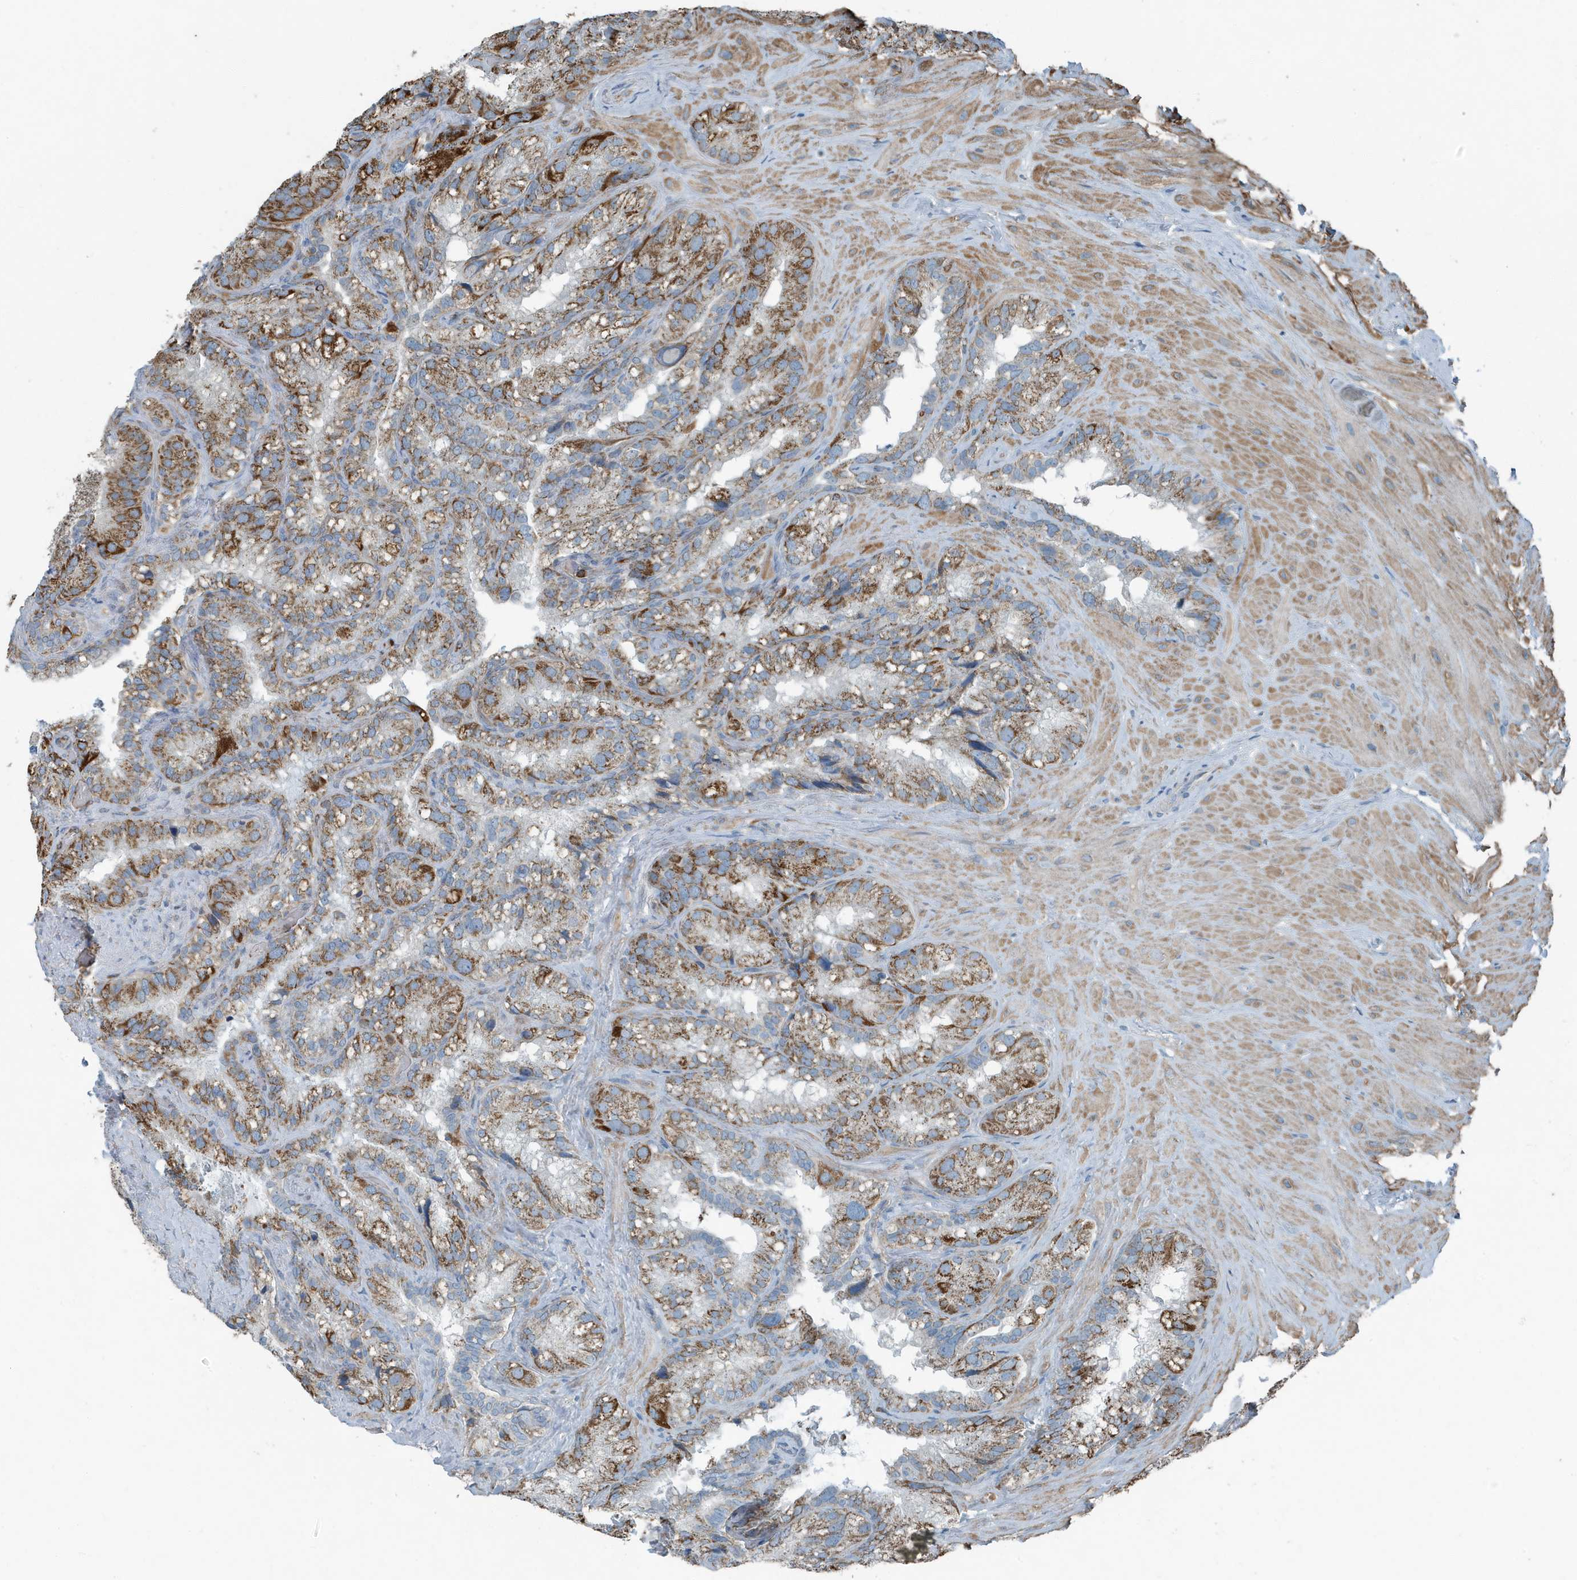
{"staining": {"intensity": "moderate", "quantity": ">75%", "location": "cytoplasmic/membranous"}, "tissue": "seminal vesicle", "cell_type": "Glandular cells", "image_type": "normal", "snomed": [{"axis": "morphology", "description": "Normal tissue, NOS"}, {"axis": "topography", "description": "Prostate"}, {"axis": "topography", "description": "Seminal veicle"}], "caption": "A micrograph of seminal vesicle stained for a protein reveals moderate cytoplasmic/membranous brown staining in glandular cells. (IHC, brightfield microscopy, high magnification).", "gene": "MT", "patient": {"sex": "male", "age": 68}}